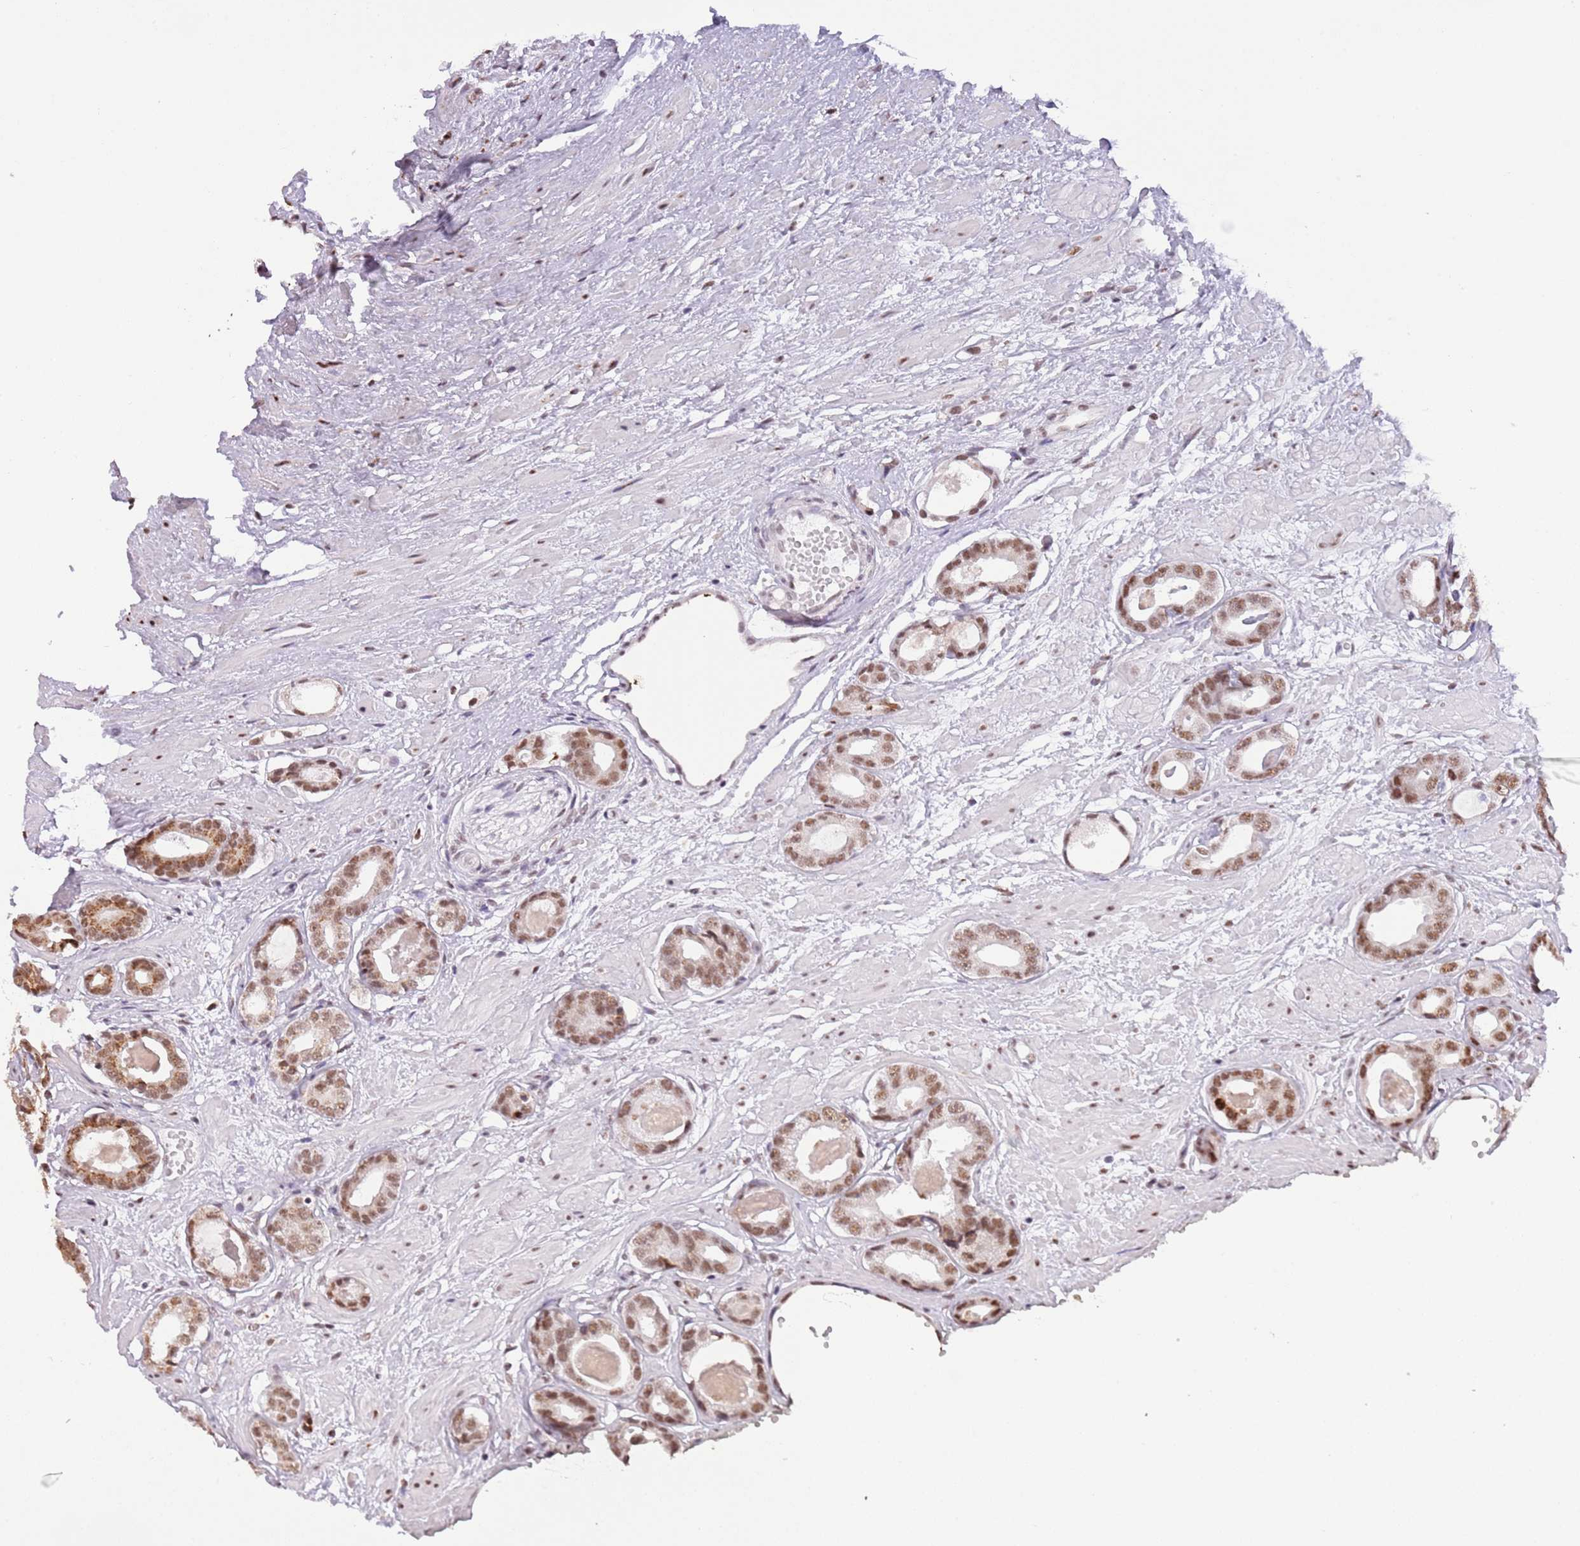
{"staining": {"intensity": "moderate", "quantity": ">75%", "location": "cytoplasmic/membranous,nuclear"}, "tissue": "prostate cancer", "cell_type": "Tumor cells", "image_type": "cancer", "snomed": [{"axis": "morphology", "description": "Adenocarcinoma, Low grade"}, {"axis": "topography", "description": "Prostate"}], "caption": "Protein staining by immunohistochemistry (IHC) shows moderate cytoplasmic/membranous and nuclear staining in about >75% of tumor cells in prostate low-grade adenocarcinoma. Using DAB (3,3'-diaminobenzidine) (brown) and hematoxylin (blue) stains, captured at high magnification using brightfield microscopy.", "gene": "SF3A2", "patient": {"sex": "male", "age": 64}}